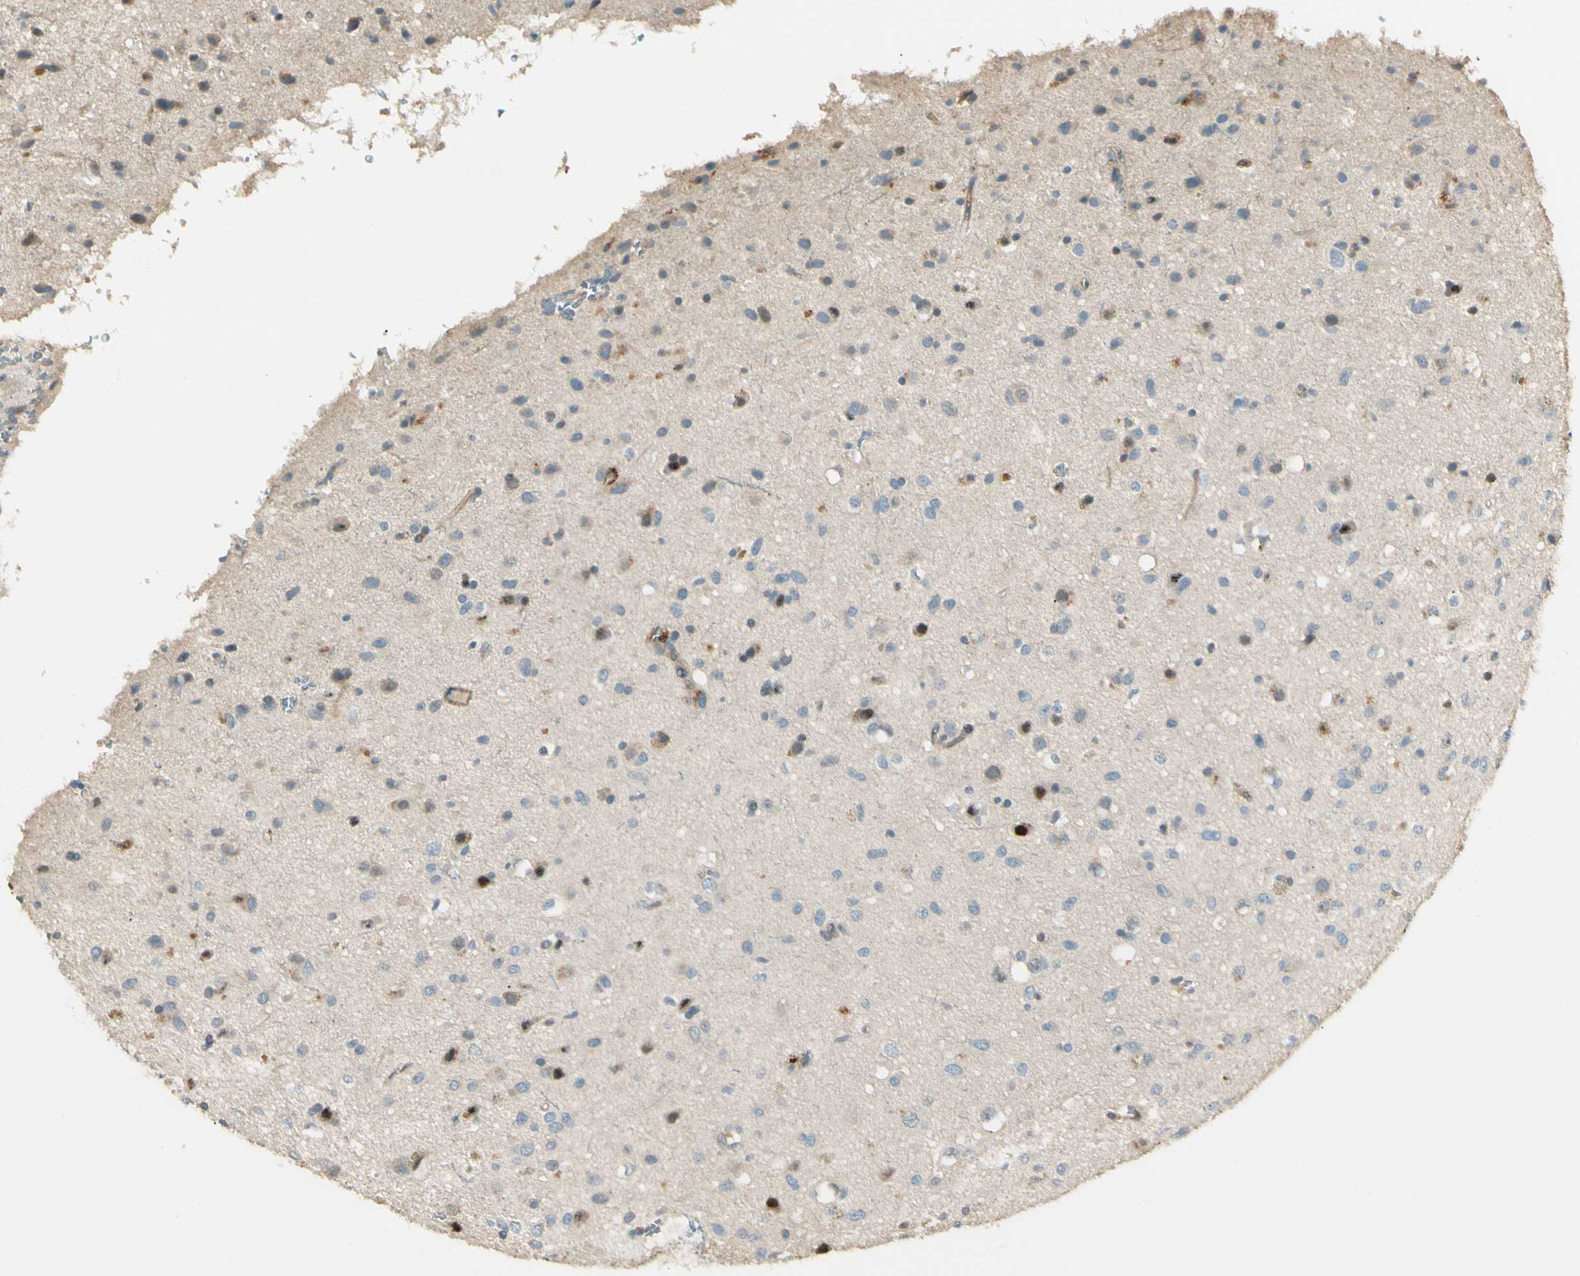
{"staining": {"intensity": "moderate", "quantity": "<25%", "location": "cytoplasmic/membranous,nuclear"}, "tissue": "glioma", "cell_type": "Tumor cells", "image_type": "cancer", "snomed": [{"axis": "morphology", "description": "Glioma, malignant, Low grade"}, {"axis": "topography", "description": "Brain"}], "caption": "Protein expression analysis of human low-grade glioma (malignant) reveals moderate cytoplasmic/membranous and nuclear positivity in about <25% of tumor cells.", "gene": "P3H2", "patient": {"sex": "male", "age": 77}}